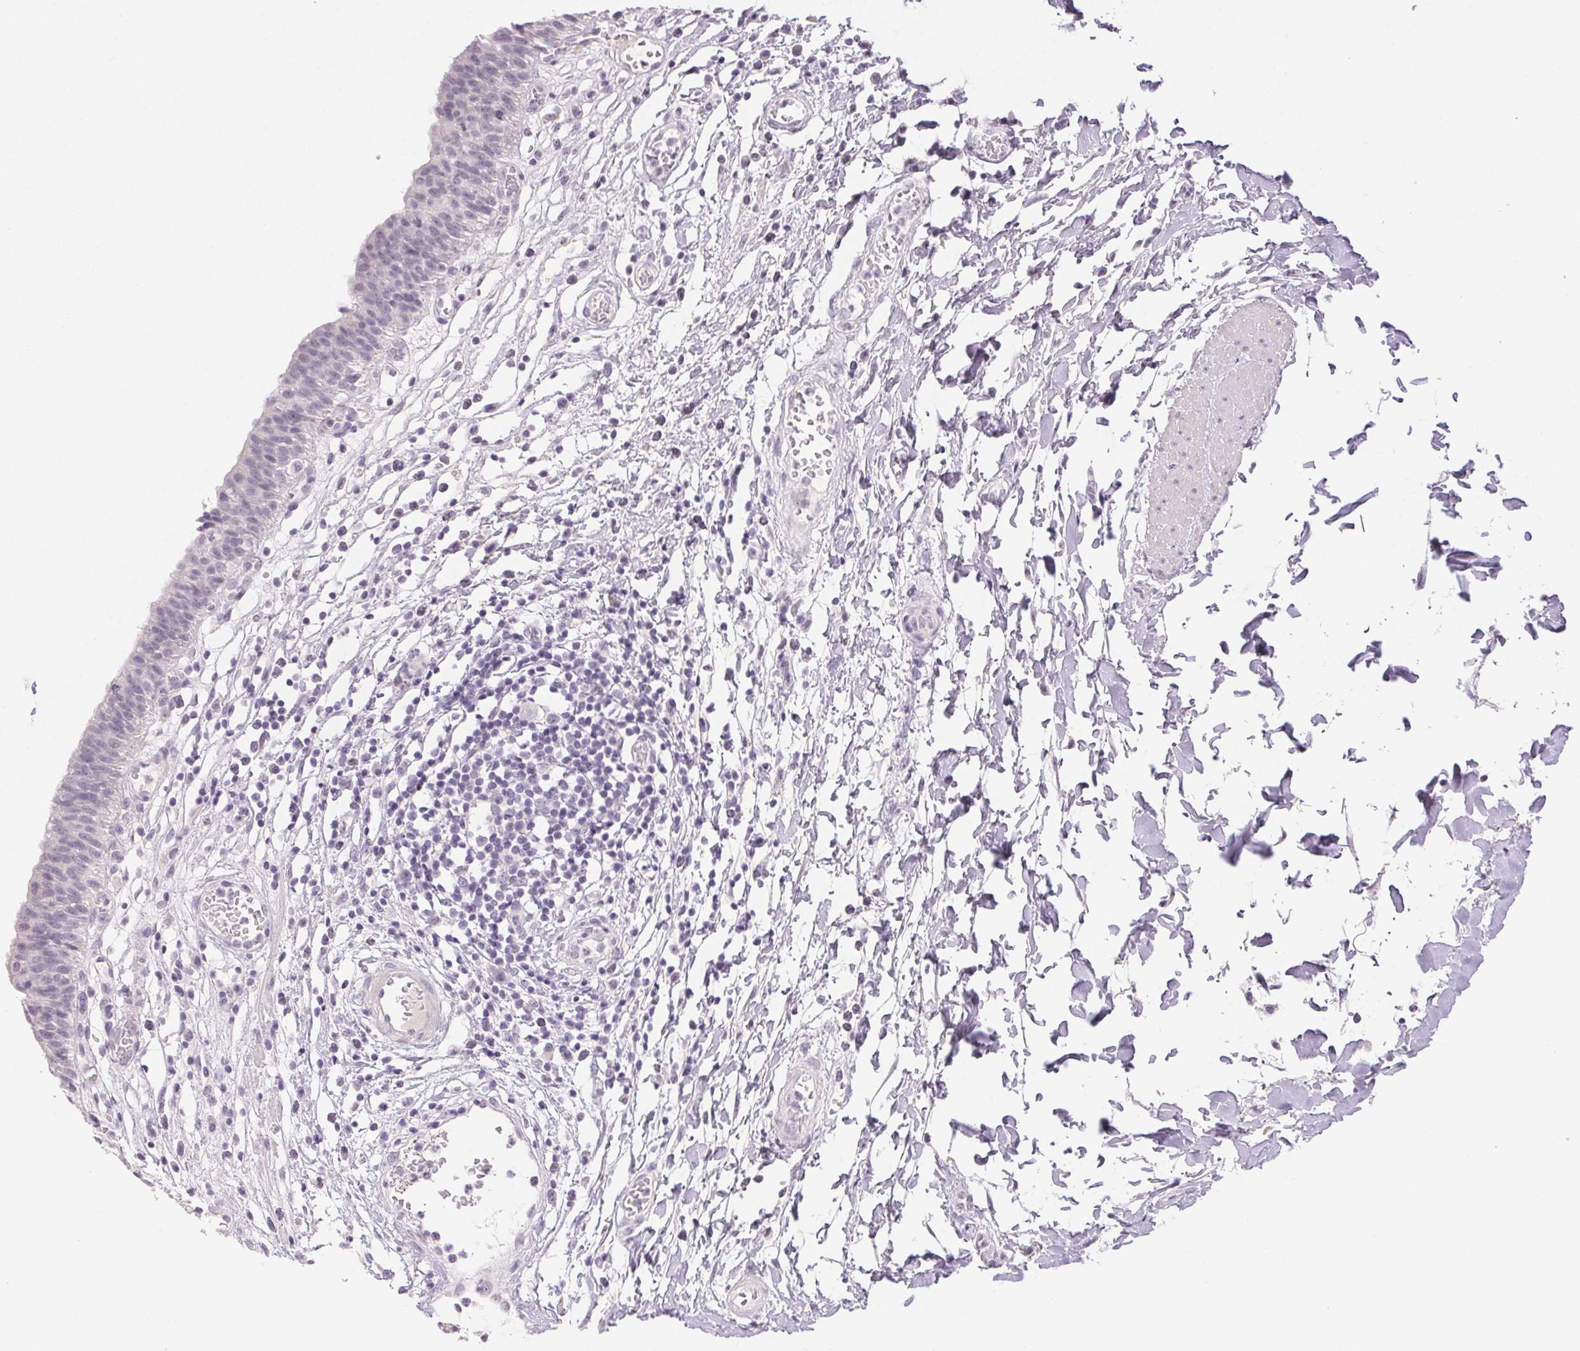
{"staining": {"intensity": "negative", "quantity": "none", "location": "none"}, "tissue": "urinary bladder", "cell_type": "Urothelial cells", "image_type": "normal", "snomed": [{"axis": "morphology", "description": "Normal tissue, NOS"}, {"axis": "topography", "description": "Urinary bladder"}], "caption": "Immunohistochemistry (IHC) micrograph of unremarkable human urinary bladder stained for a protein (brown), which shows no staining in urothelial cells.", "gene": "BPIFB2", "patient": {"sex": "male", "age": 64}}